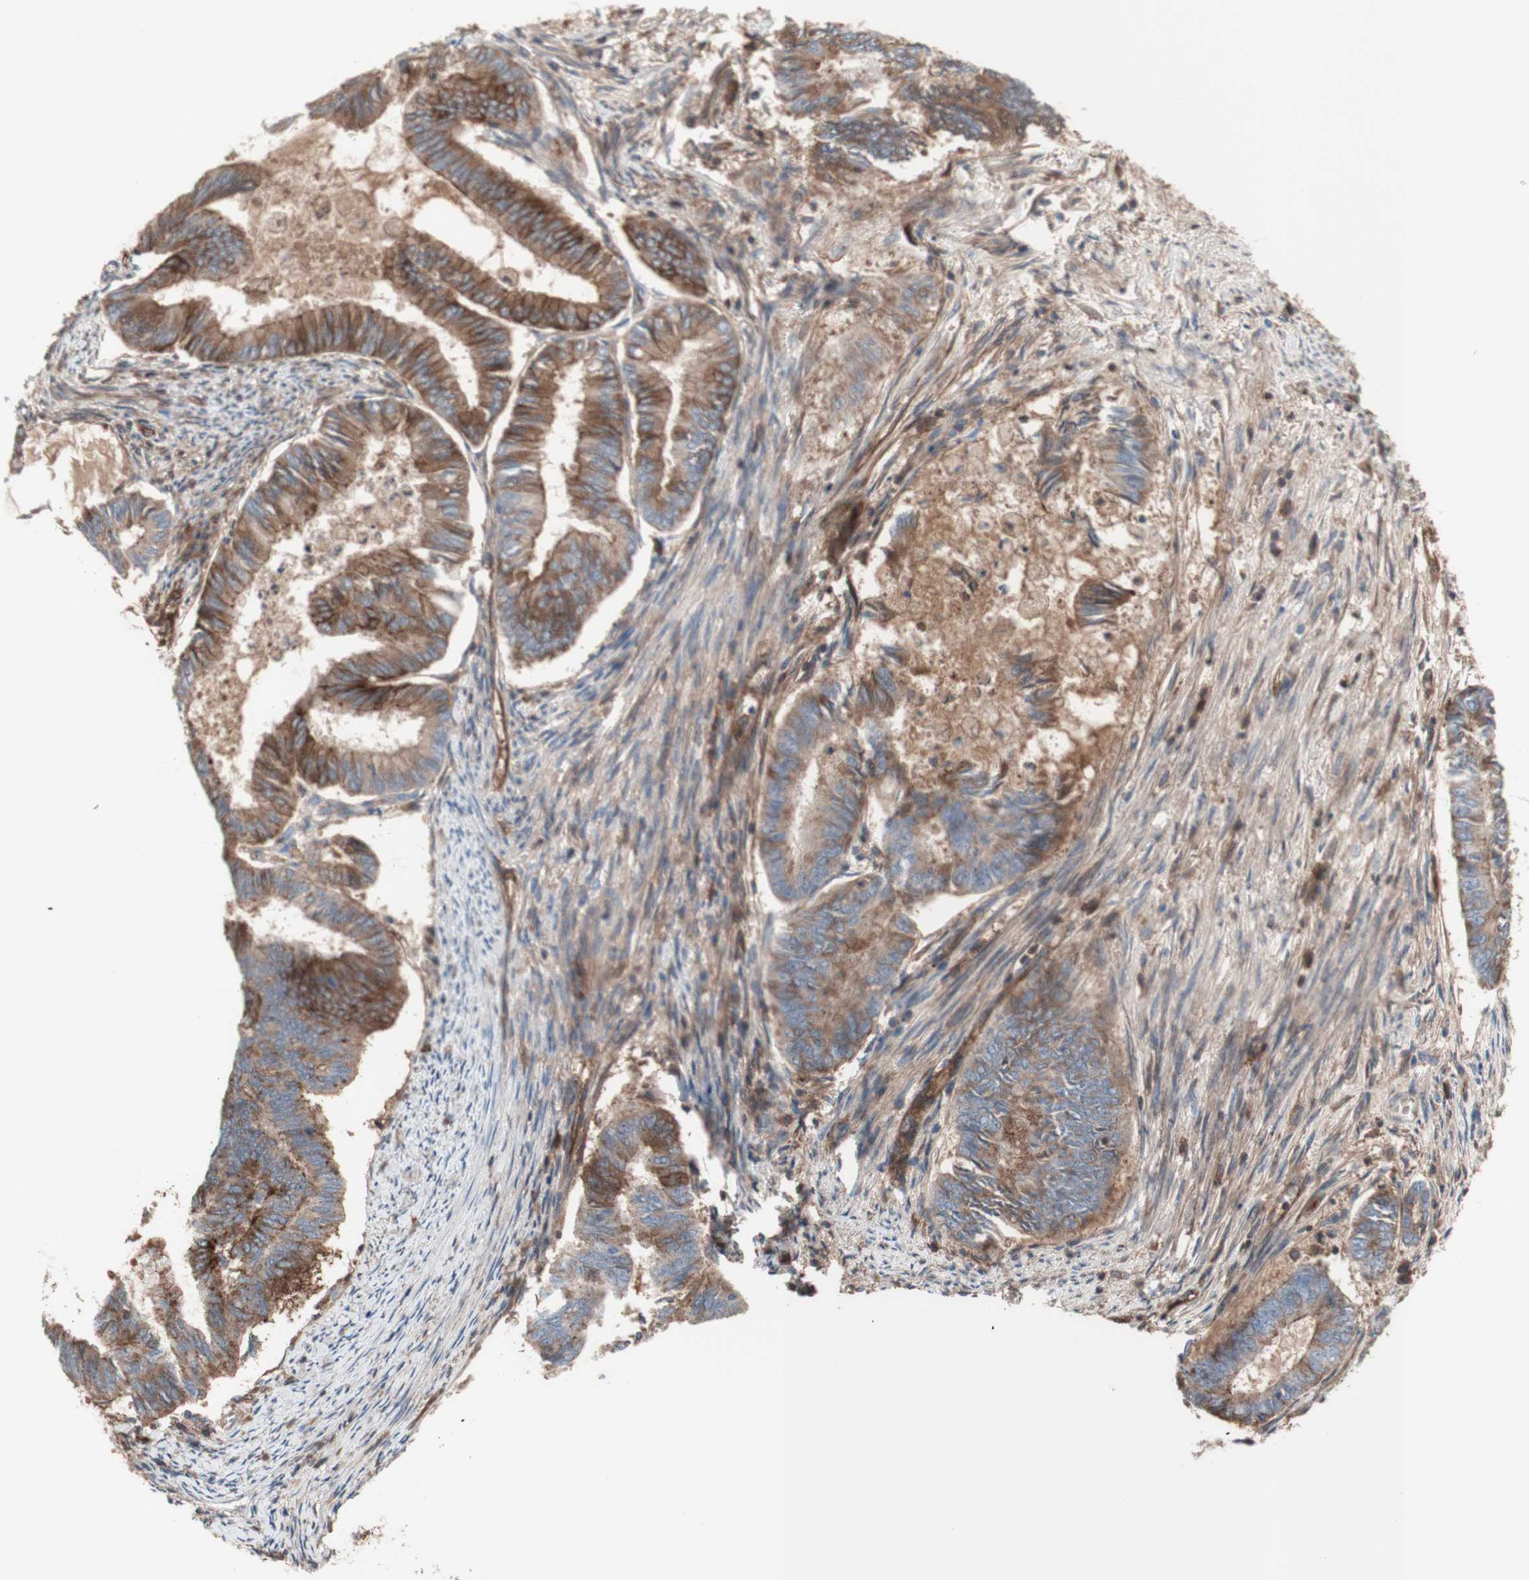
{"staining": {"intensity": "moderate", "quantity": ">75%", "location": "cytoplasmic/membranous"}, "tissue": "endometrial cancer", "cell_type": "Tumor cells", "image_type": "cancer", "snomed": [{"axis": "morphology", "description": "Adenocarcinoma, NOS"}, {"axis": "topography", "description": "Endometrium"}], "caption": "A brown stain shows moderate cytoplasmic/membranous expression of a protein in human endometrial cancer (adenocarcinoma) tumor cells.", "gene": "CD46", "patient": {"sex": "female", "age": 86}}